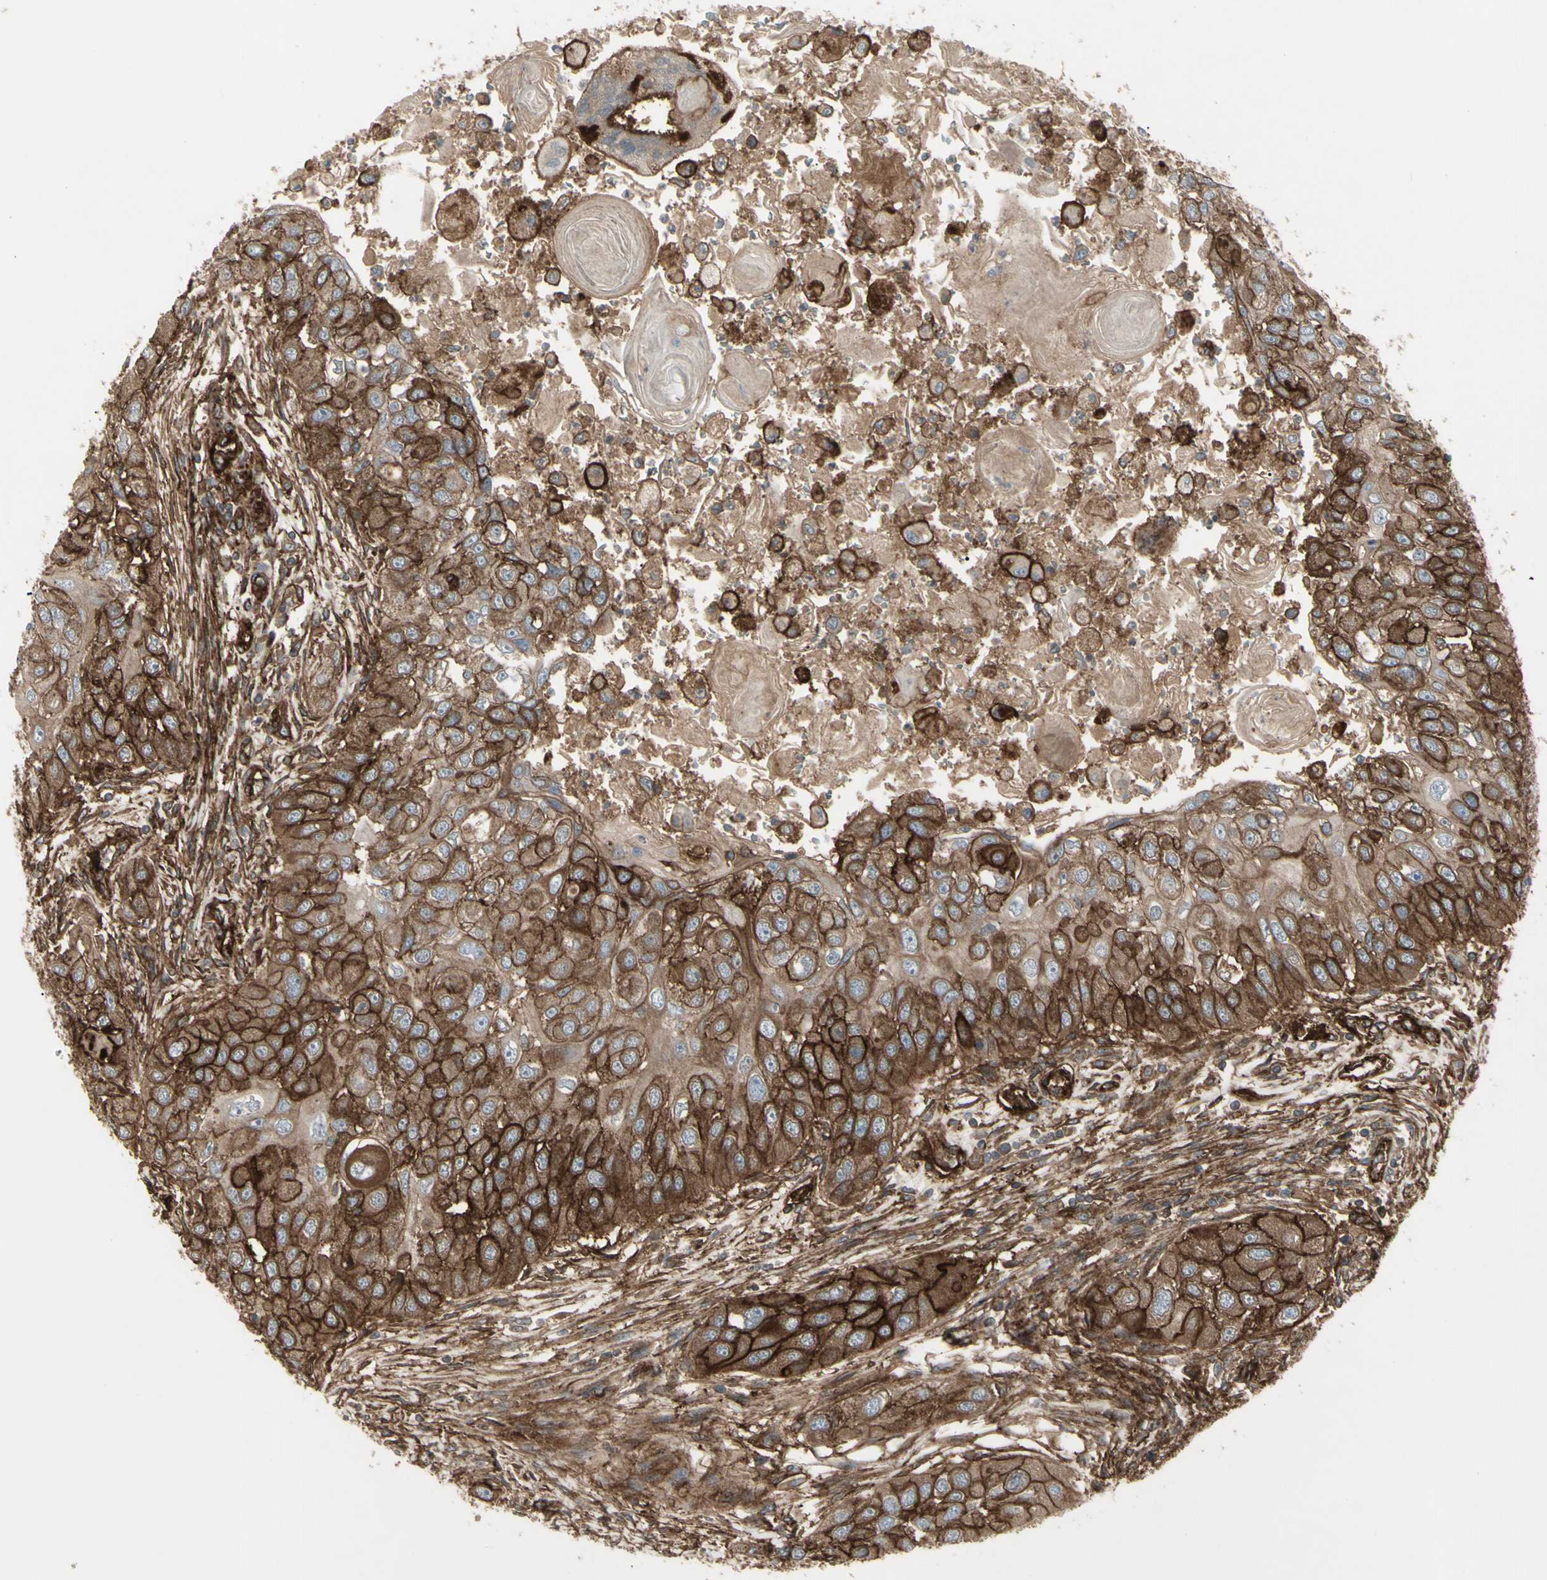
{"staining": {"intensity": "strong", "quantity": "25%-75%", "location": "cytoplasmic/membranous"}, "tissue": "head and neck cancer", "cell_type": "Tumor cells", "image_type": "cancer", "snomed": [{"axis": "morphology", "description": "Normal tissue, NOS"}, {"axis": "morphology", "description": "Squamous cell carcinoma, NOS"}, {"axis": "topography", "description": "Skeletal muscle"}, {"axis": "topography", "description": "Head-Neck"}], "caption": "IHC (DAB (3,3'-diaminobenzidine)) staining of human head and neck cancer exhibits strong cytoplasmic/membranous protein staining in approximately 25%-75% of tumor cells.", "gene": "CD276", "patient": {"sex": "male", "age": 51}}